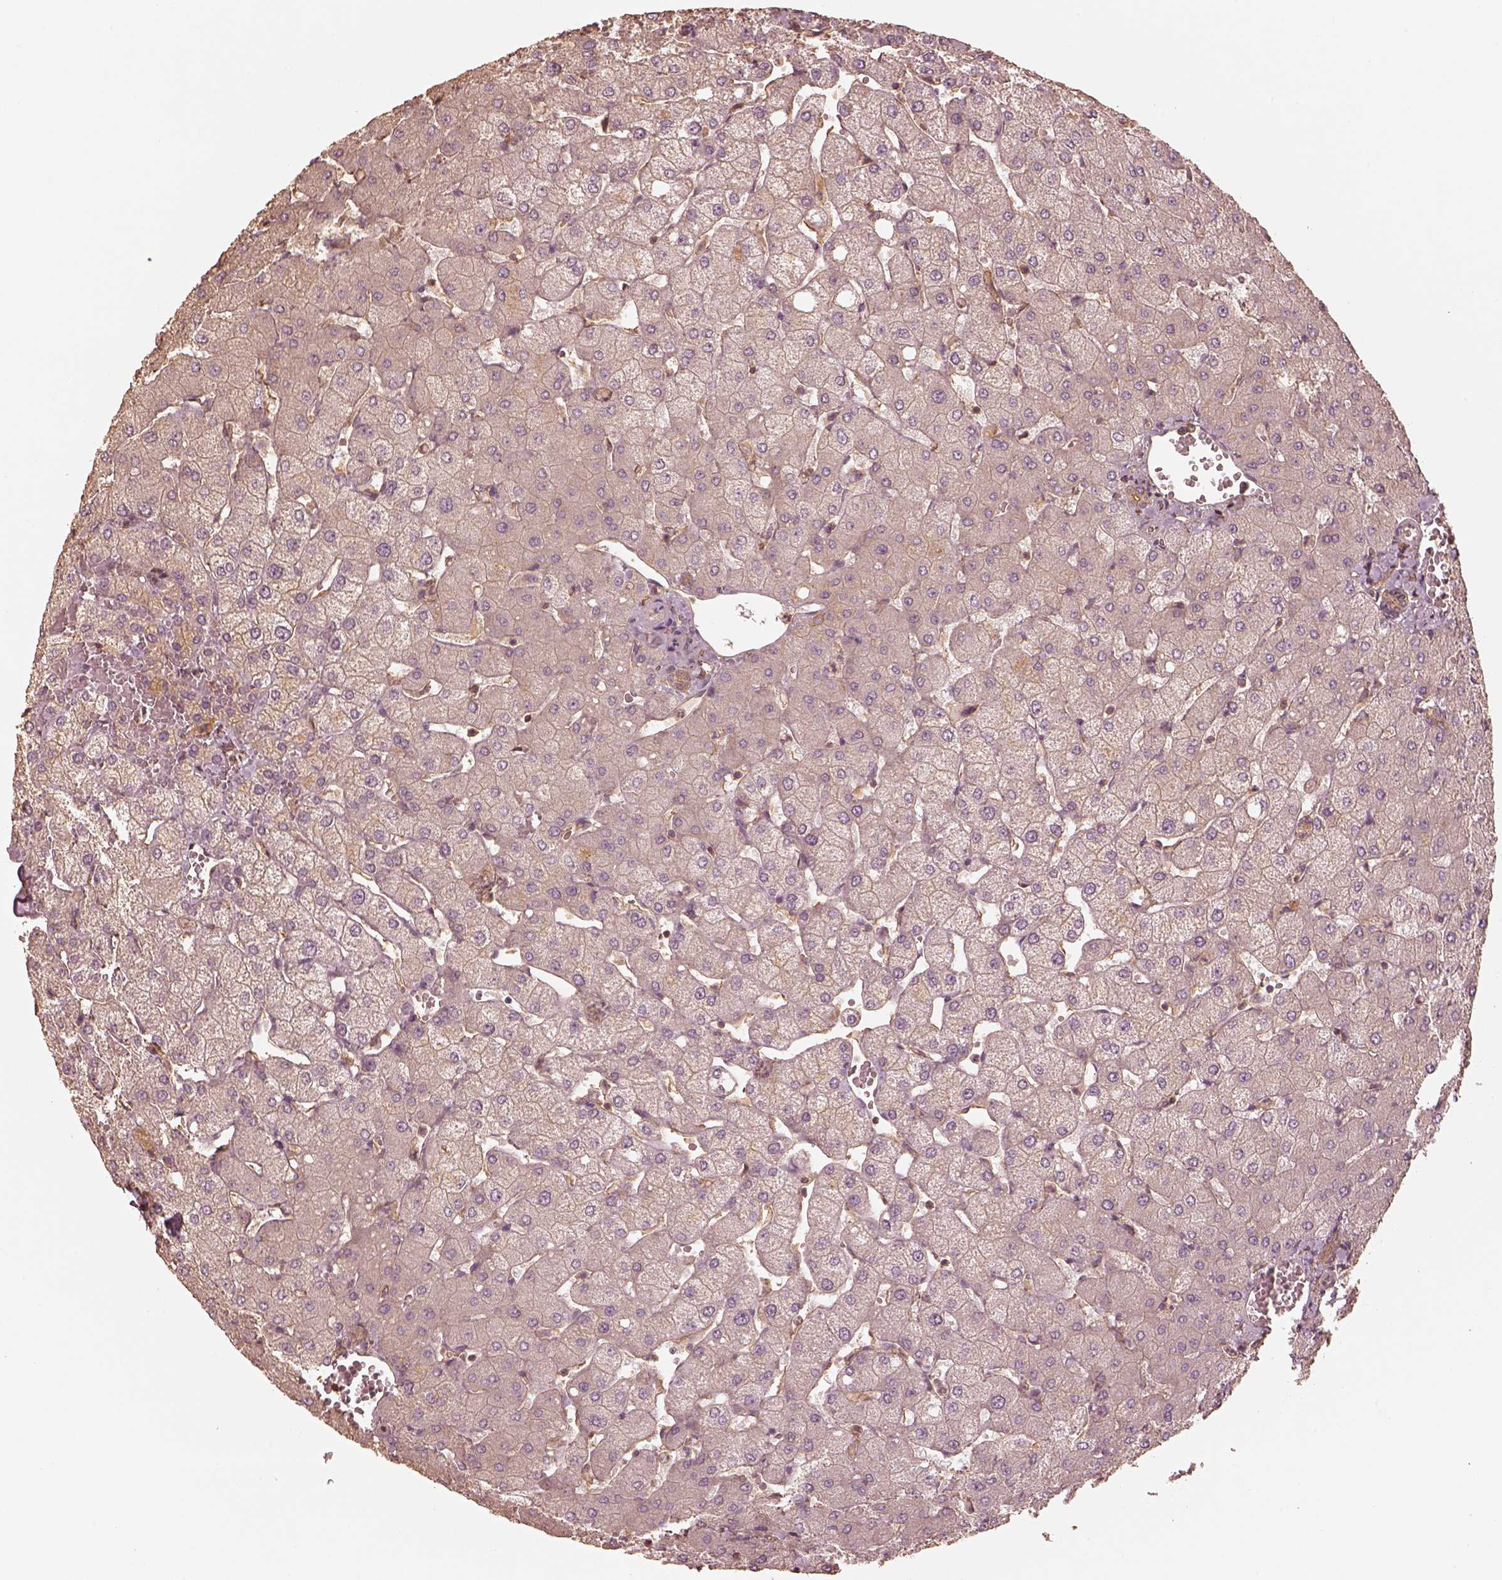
{"staining": {"intensity": "negative", "quantity": "none", "location": "none"}, "tissue": "liver", "cell_type": "Cholangiocytes", "image_type": "normal", "snomed": [{"axis": "morphology", "description": "Normal tissue, NOS"}, {"axis": "topography", "description": "Liver"}], "caption": "Protein analysis of unremarkable liver reveals no significant expression in cholangiocytes. (Immunohistochemistry, brightfield microscopy, high magnification).", "gene": "WDR7", "patient": {"sex": "female", "age": 54}}